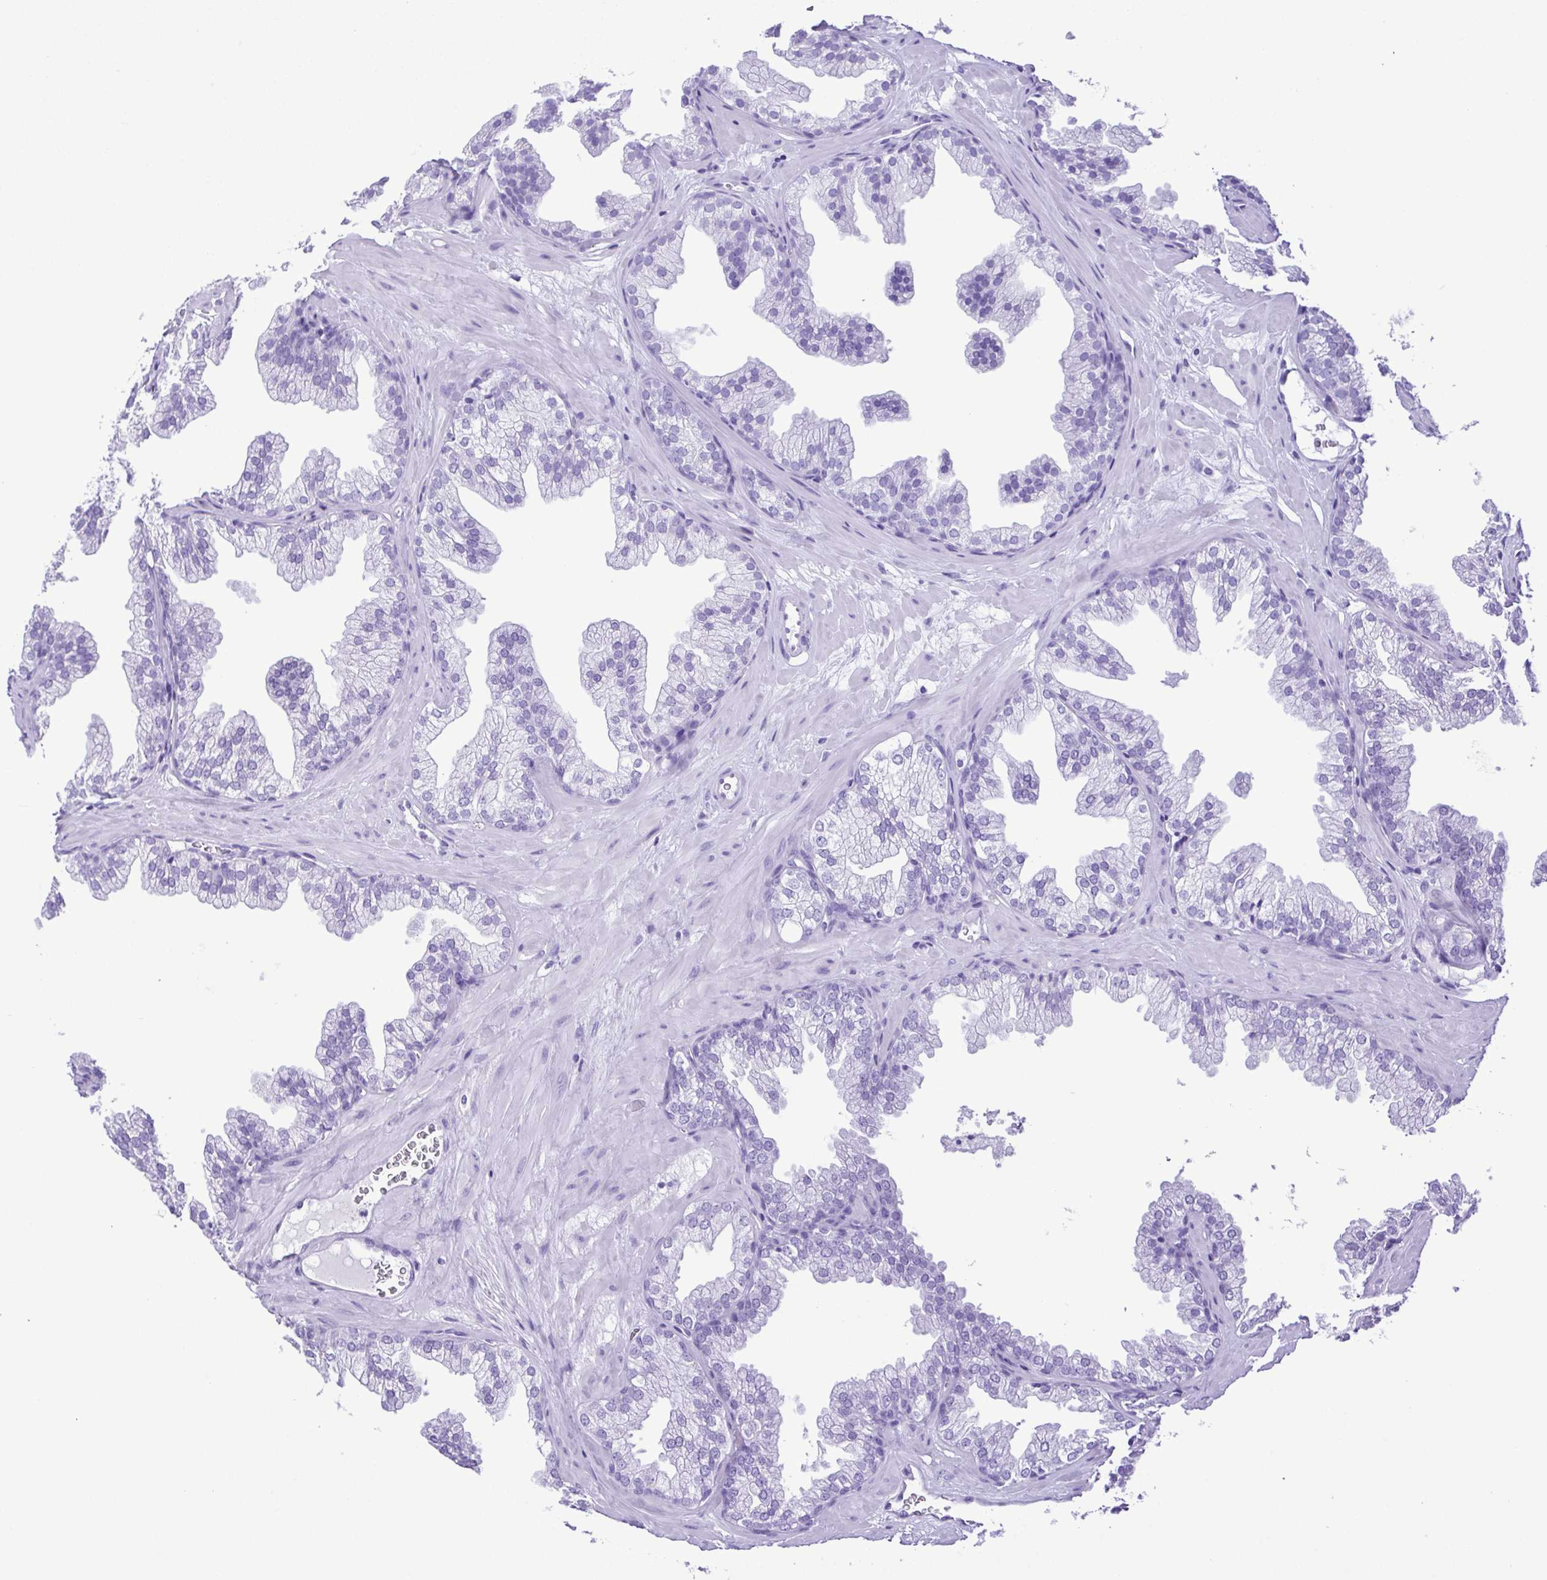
{"staining": {"intensity": "negative", "quantity": "none", "location": "none"}, "tissue": "prostate", "cell_type": "Glandular cells", "image_type": "normal", "snomed": [{"axis": "morphology", "description": "Normal tissue, NOS"}, {"axis": "topography", "description": "Prostate"}], "caption": "High power microscopy histopathology image of an IHC photomicrograph of normal prostate, revealing no significant expression in glandular cells.", "gene": "SYT1", "patient": {"sex": "male", "age": 37}}